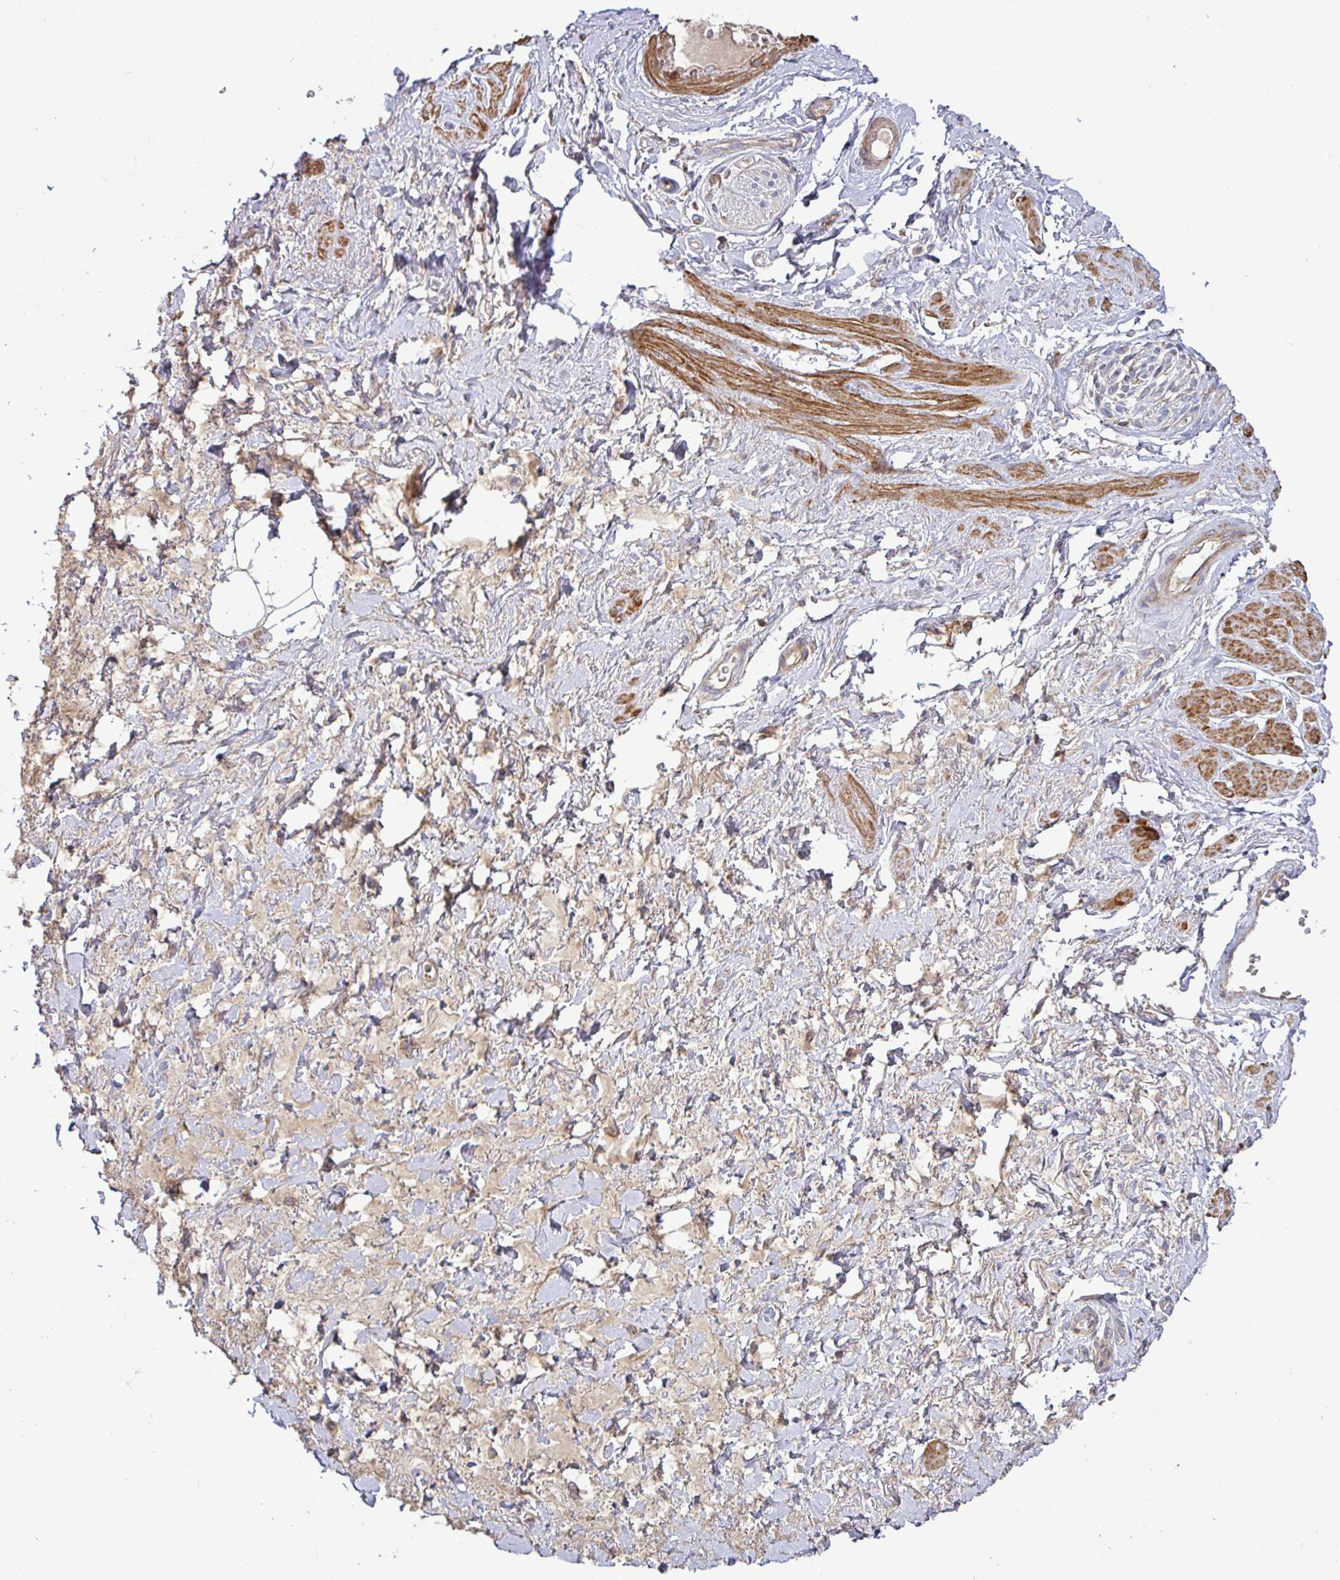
{"staining": {"intensity": "weak", "quantity": "25%-75%", "location": "cytoplasmic/membranous"}, "tissue": "adipose tissue", "cell_type": "Adipocytes", "image_type": "normal", "snomed": [{"axis": "morphology", "description": "Normal tissue, NOS"}, {"axis": "topography", "description": "Vagina"}, {"axis": "topography", "description": "Peripheral nerve tissue"}], "caption": "Adipose tissue stained with DAB immunohistochemistry shows low levels of weak cytoplasmic/membranous expression in approximately 25%-75% of adipocytes.", "gene": "SPRY1", "patient": {"sex": "female", "age": 71}}